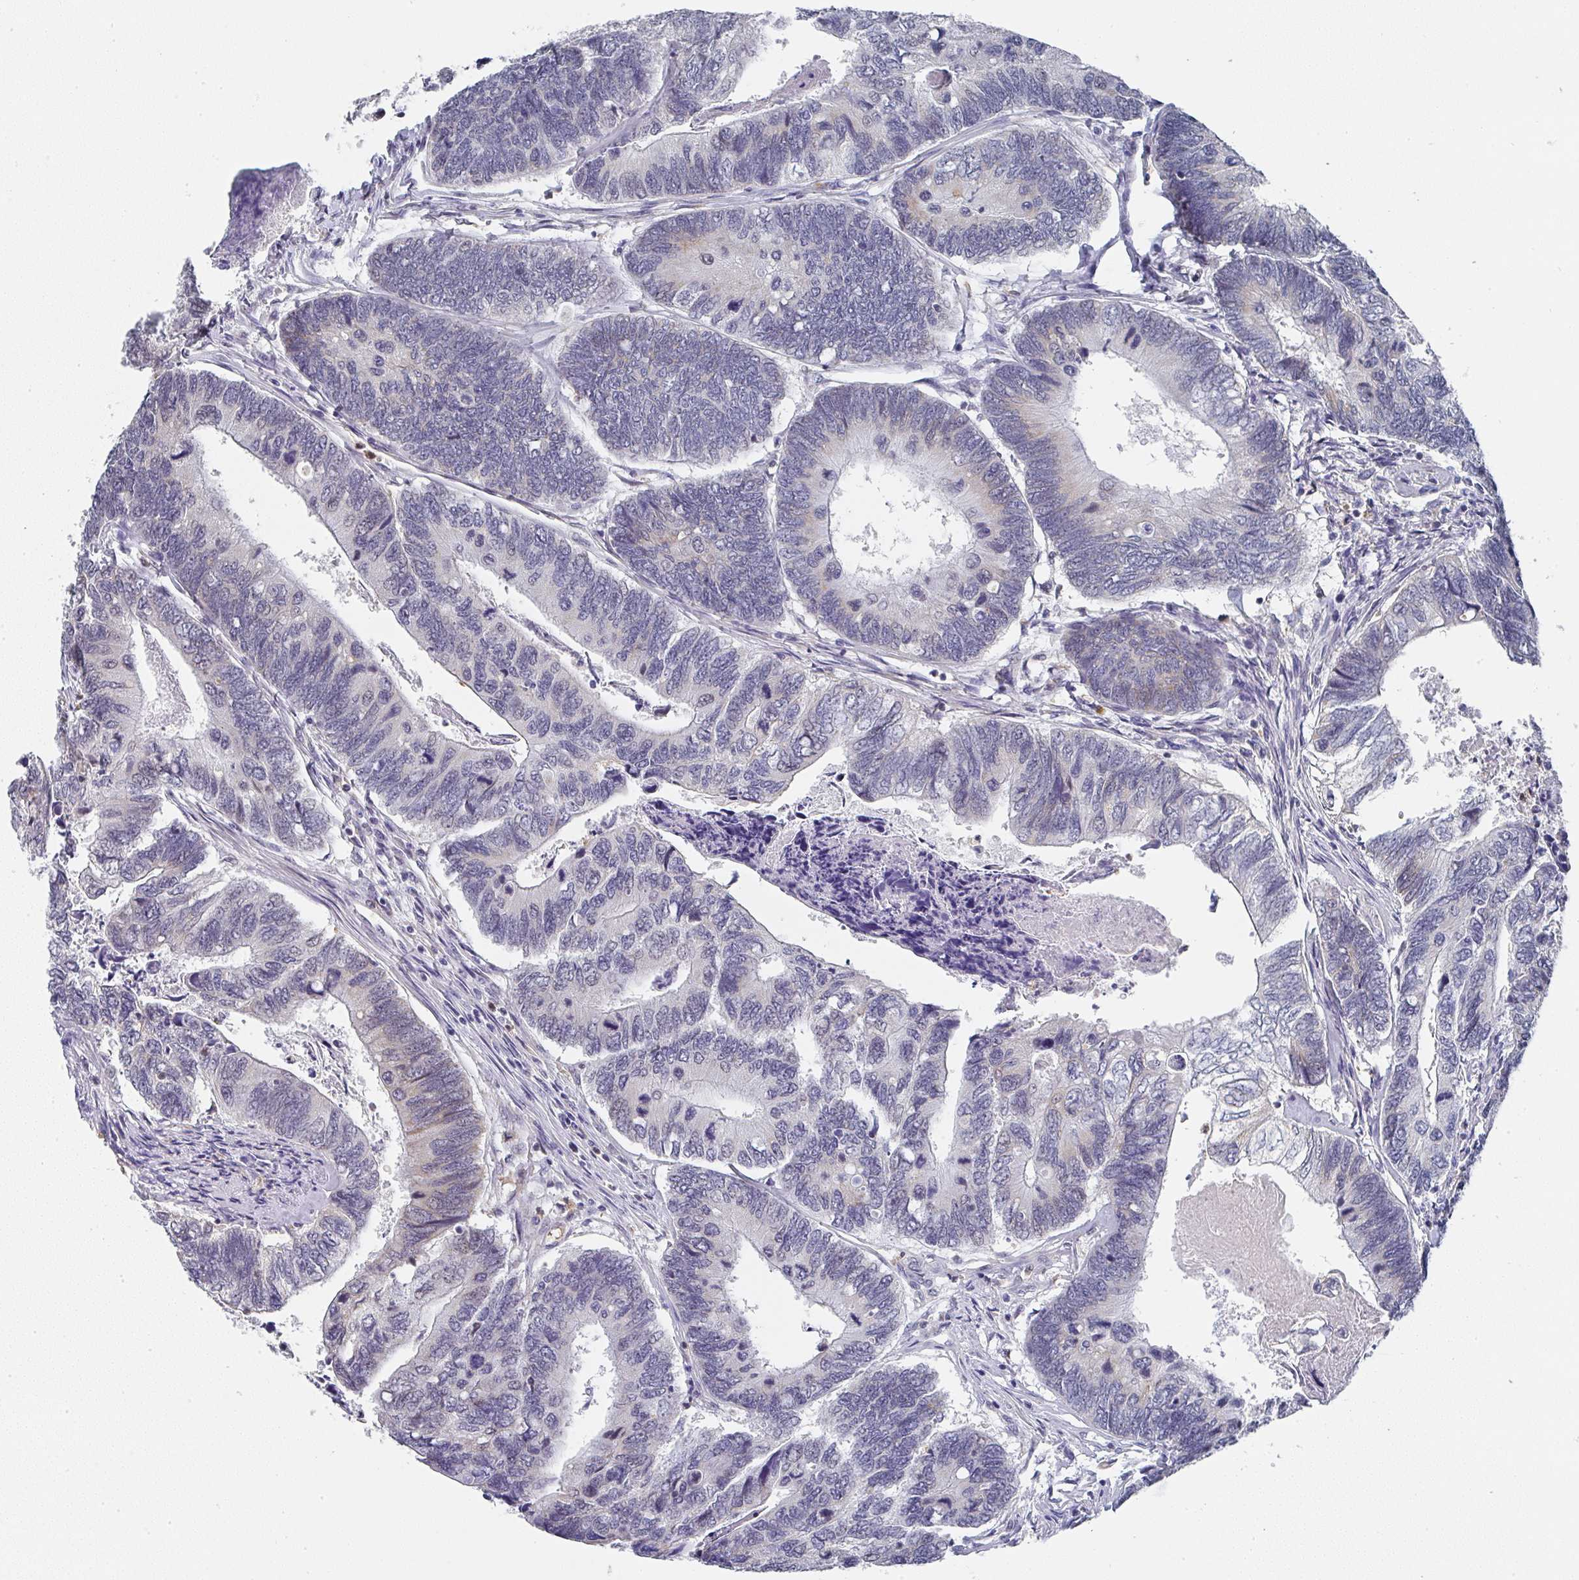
{"staining": {"intensity": "negative", "quantity": "none", "location": "none"}, "tissue": "colorectal cancer", "cell_type": "Tumor cells", "image_type": "cancer", "snomed": [{"axis": "morphology", "description": "Adenocarcinoma, NOS"}, {"axis": "topography", "description": "Colon"}], "caption": "Immunohistochemistry (IHC) image of neoplastic tissue: colorectal cancer (adenocarcinoma) stained with DAB demonstrates no significant protein positivity in tumor cells.", "gene": "NCF1", "patient": {"sex": "female", "age": 67}}